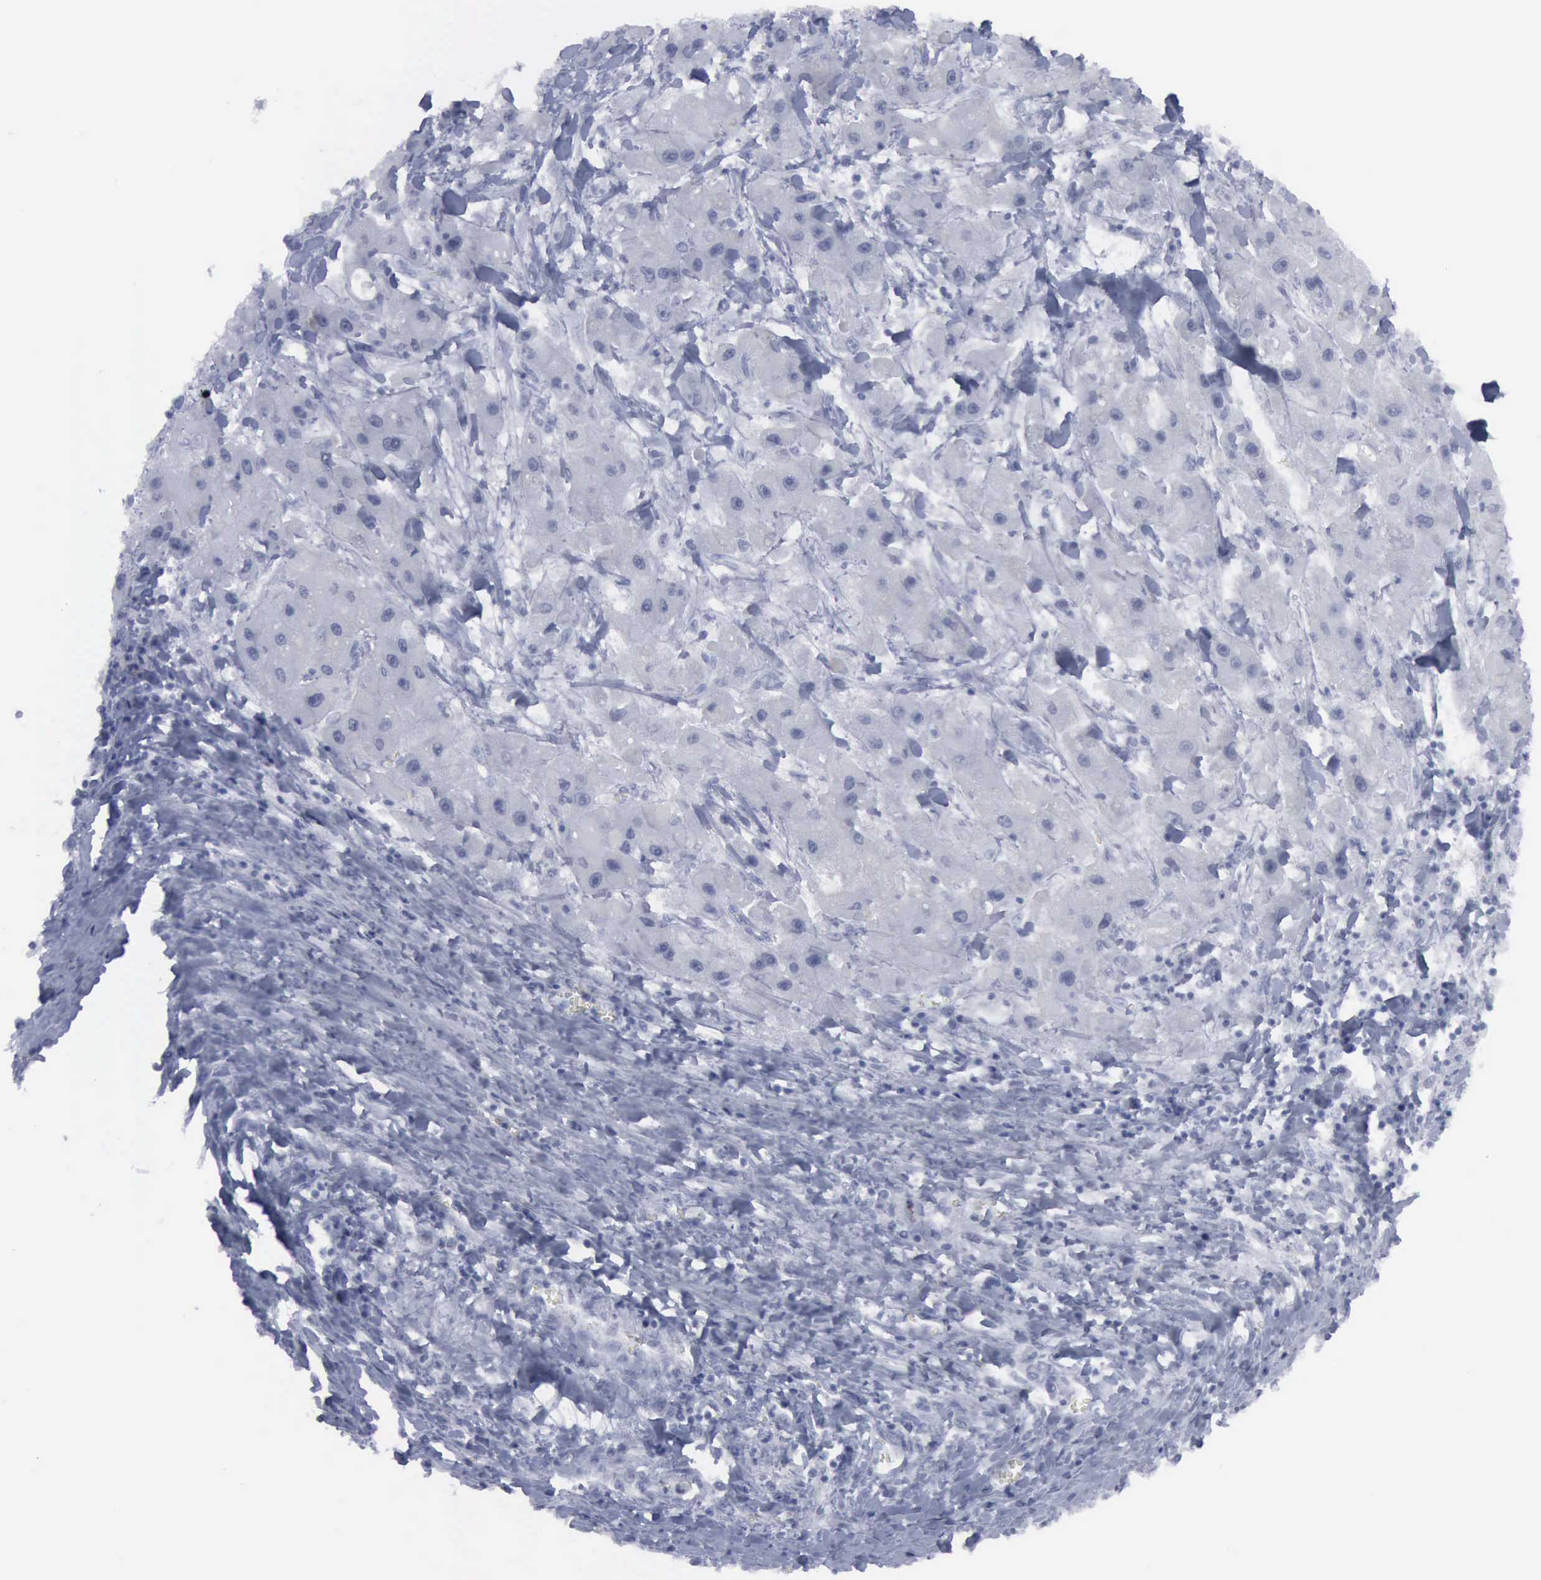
{"staining": {"intensity": "negative", "quantity": "none", "location": "none"}, "tissue": "liver cancer", "cell_type": "Tumor cells", "image_type": "cancer", "snomed": [{"axis": "morphology", "description": "Carcinoma, Hepatocellular, NOS"}, {"axis": "topography", "description": "Liver"}], "caption": "The histopathology image displays no significant staining in tumor cells of hepatocellular carcinoma (liver).", "gene": "VCAM1", "patient": {"sex": "male", "age": 24}}